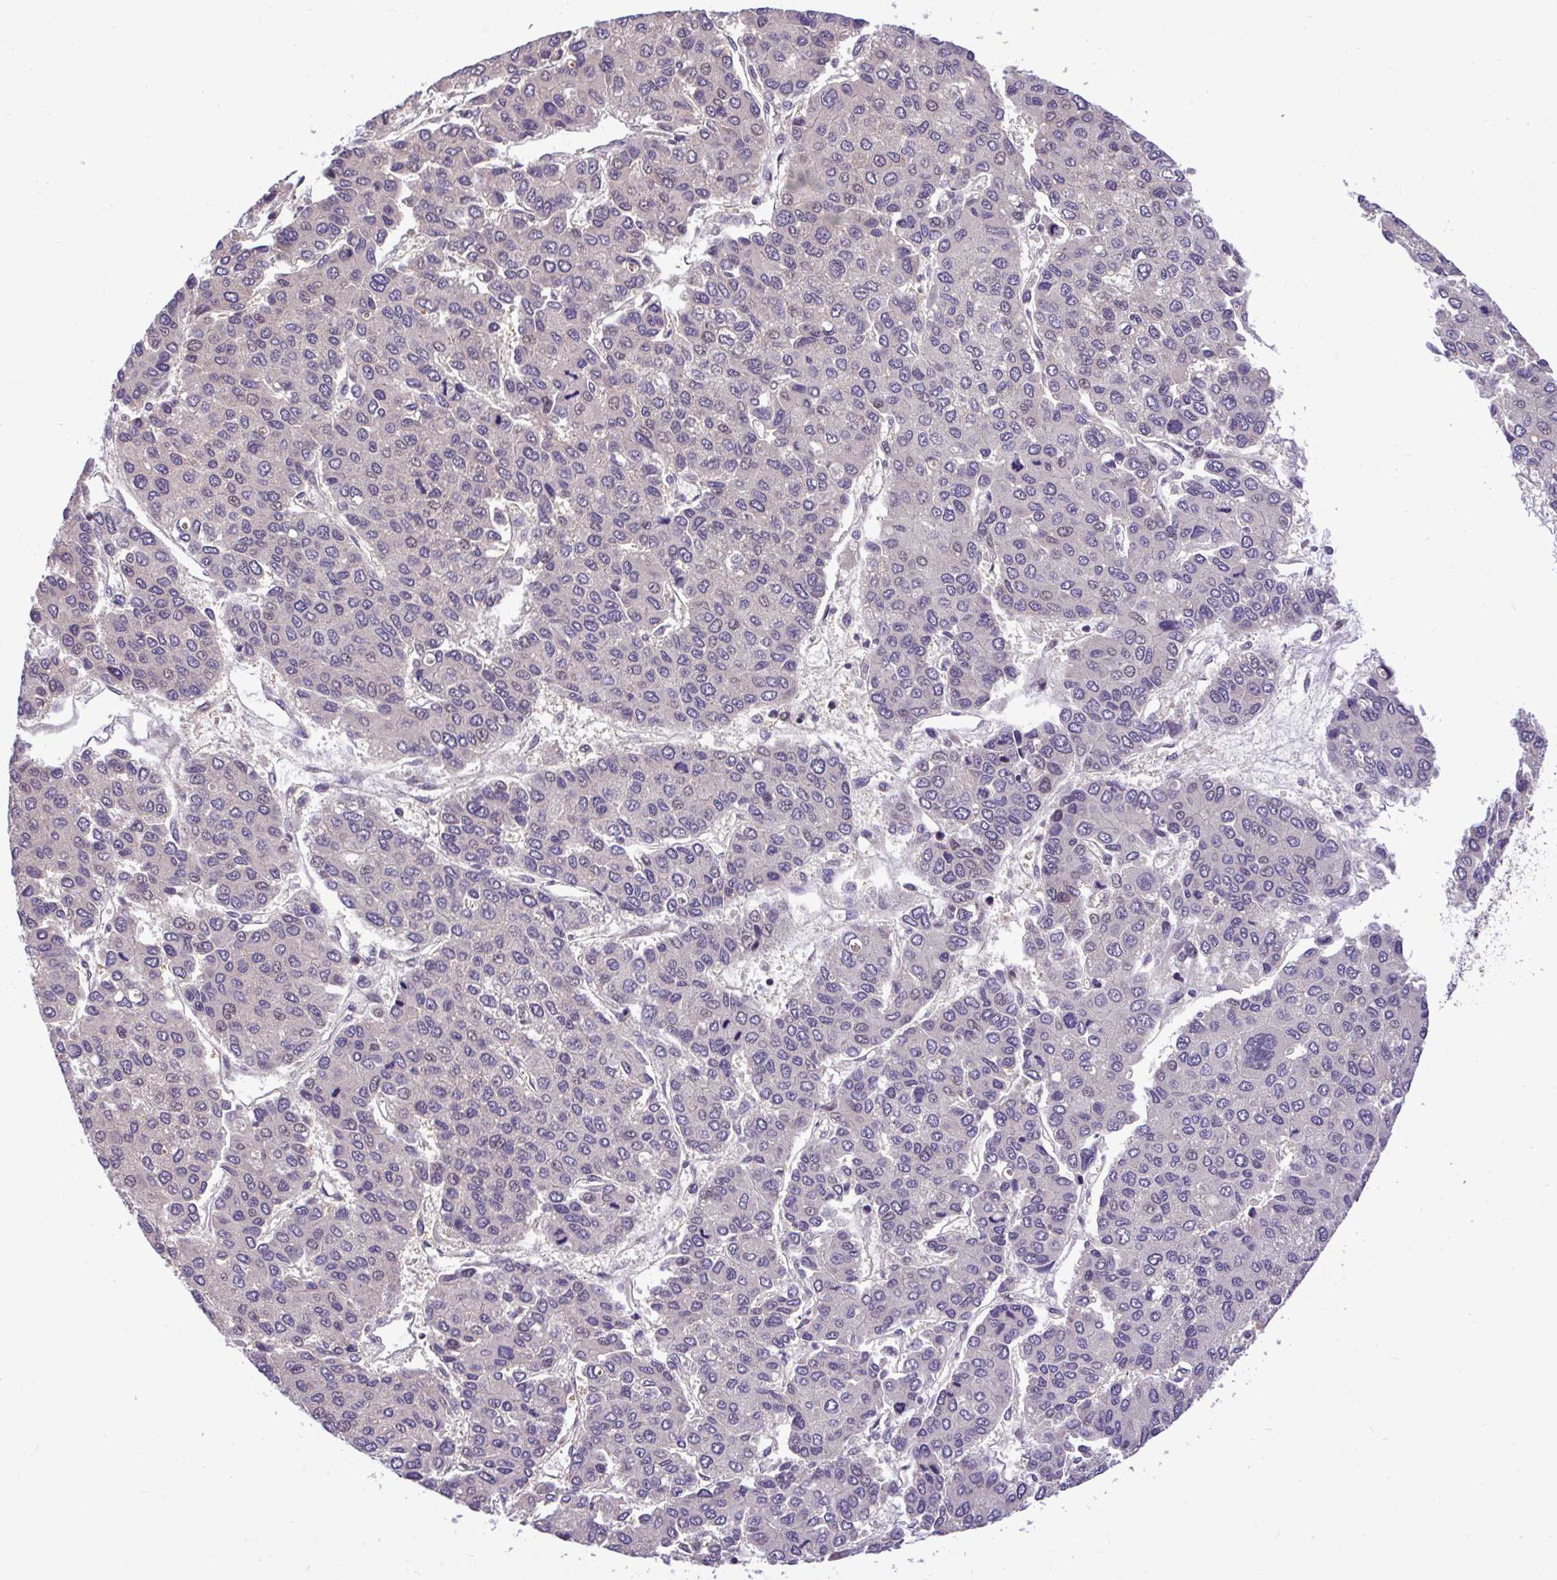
{"staining": {"intensity": "weak", "quantity": "<25%", "location": "nuclear"}, "tissue": "liver cancer", "cell_type": "Tumor cells", "image_type": "cancer", "snomed": [{"axis": "morphology", "description": "Carcinoma, Hepatocellular, NOS"}, {"axis": "topography", "description": "Liver"}], "caption": "Immunohistochemistry (IHC) image of hepatocellular carcinoma (liver) stained for a protein (brown), which reveals no staining in tumor cells. The staining was performed using DAB (3,3'-diaminobenzidine) to visualize the protein expression in brown, while the nuclei were stained in blue with hematoxylin (Magnification: 20x).", "gene": "GLIS3", "patient": {"sex": "female", "age": 66}}